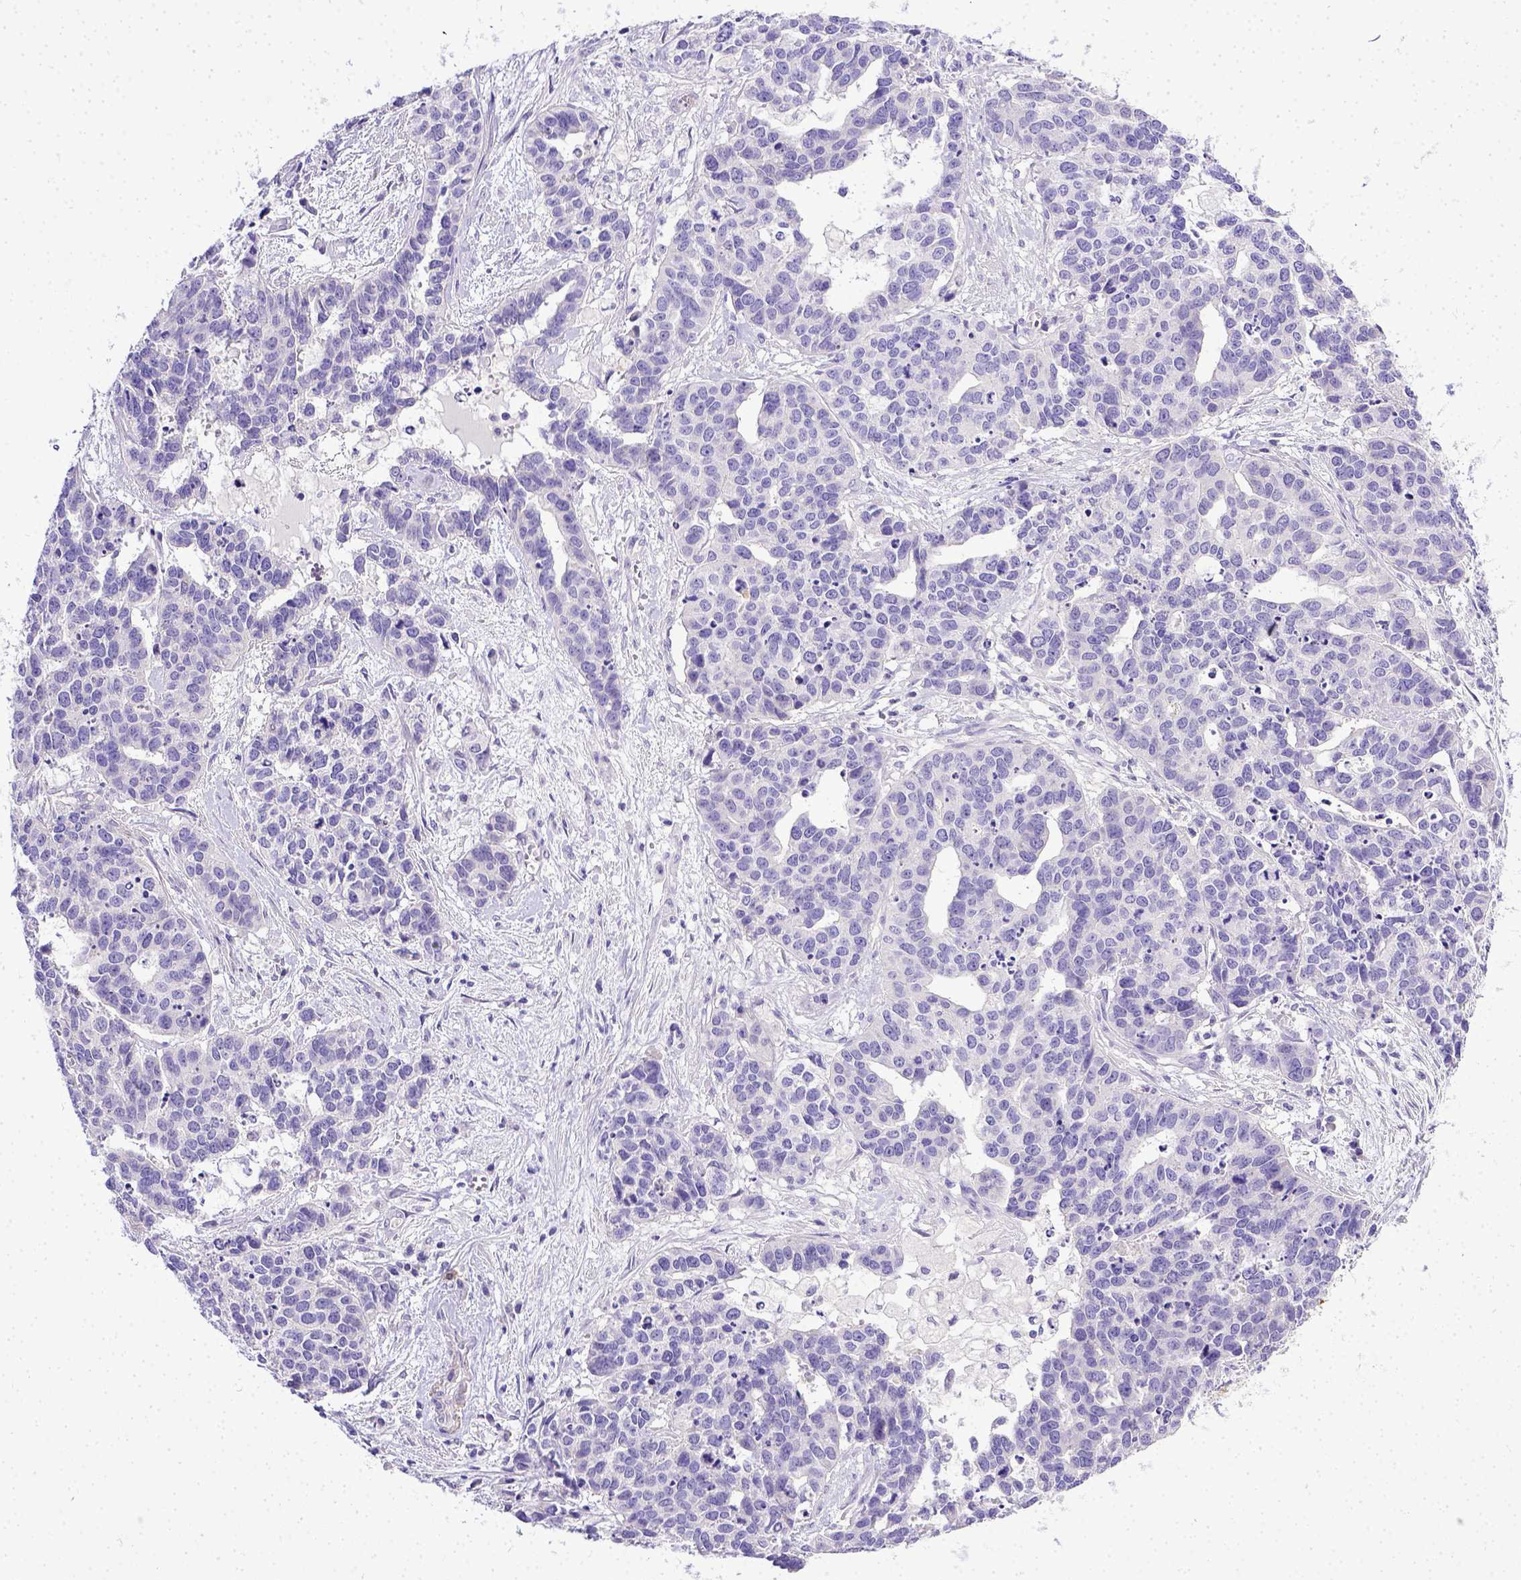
{"staining": {"intensity": "negative", "quantity": "none", "location": "none"}, "tissue": "ovarian cancer", "cell_type": "Tumor cells", "image_type": "cancer", "snomed": [{"axis": "morphology", "description": "Carcinoma, endometroid"}, {"axis": "topography", "description": "Ovary"}], "caption": "Human ovarian cancer stained for a protein using IHC reveals no staining in tumor cells.", "gene": "BTN1A1", "patient": {"sex": "female", "age": 65}}